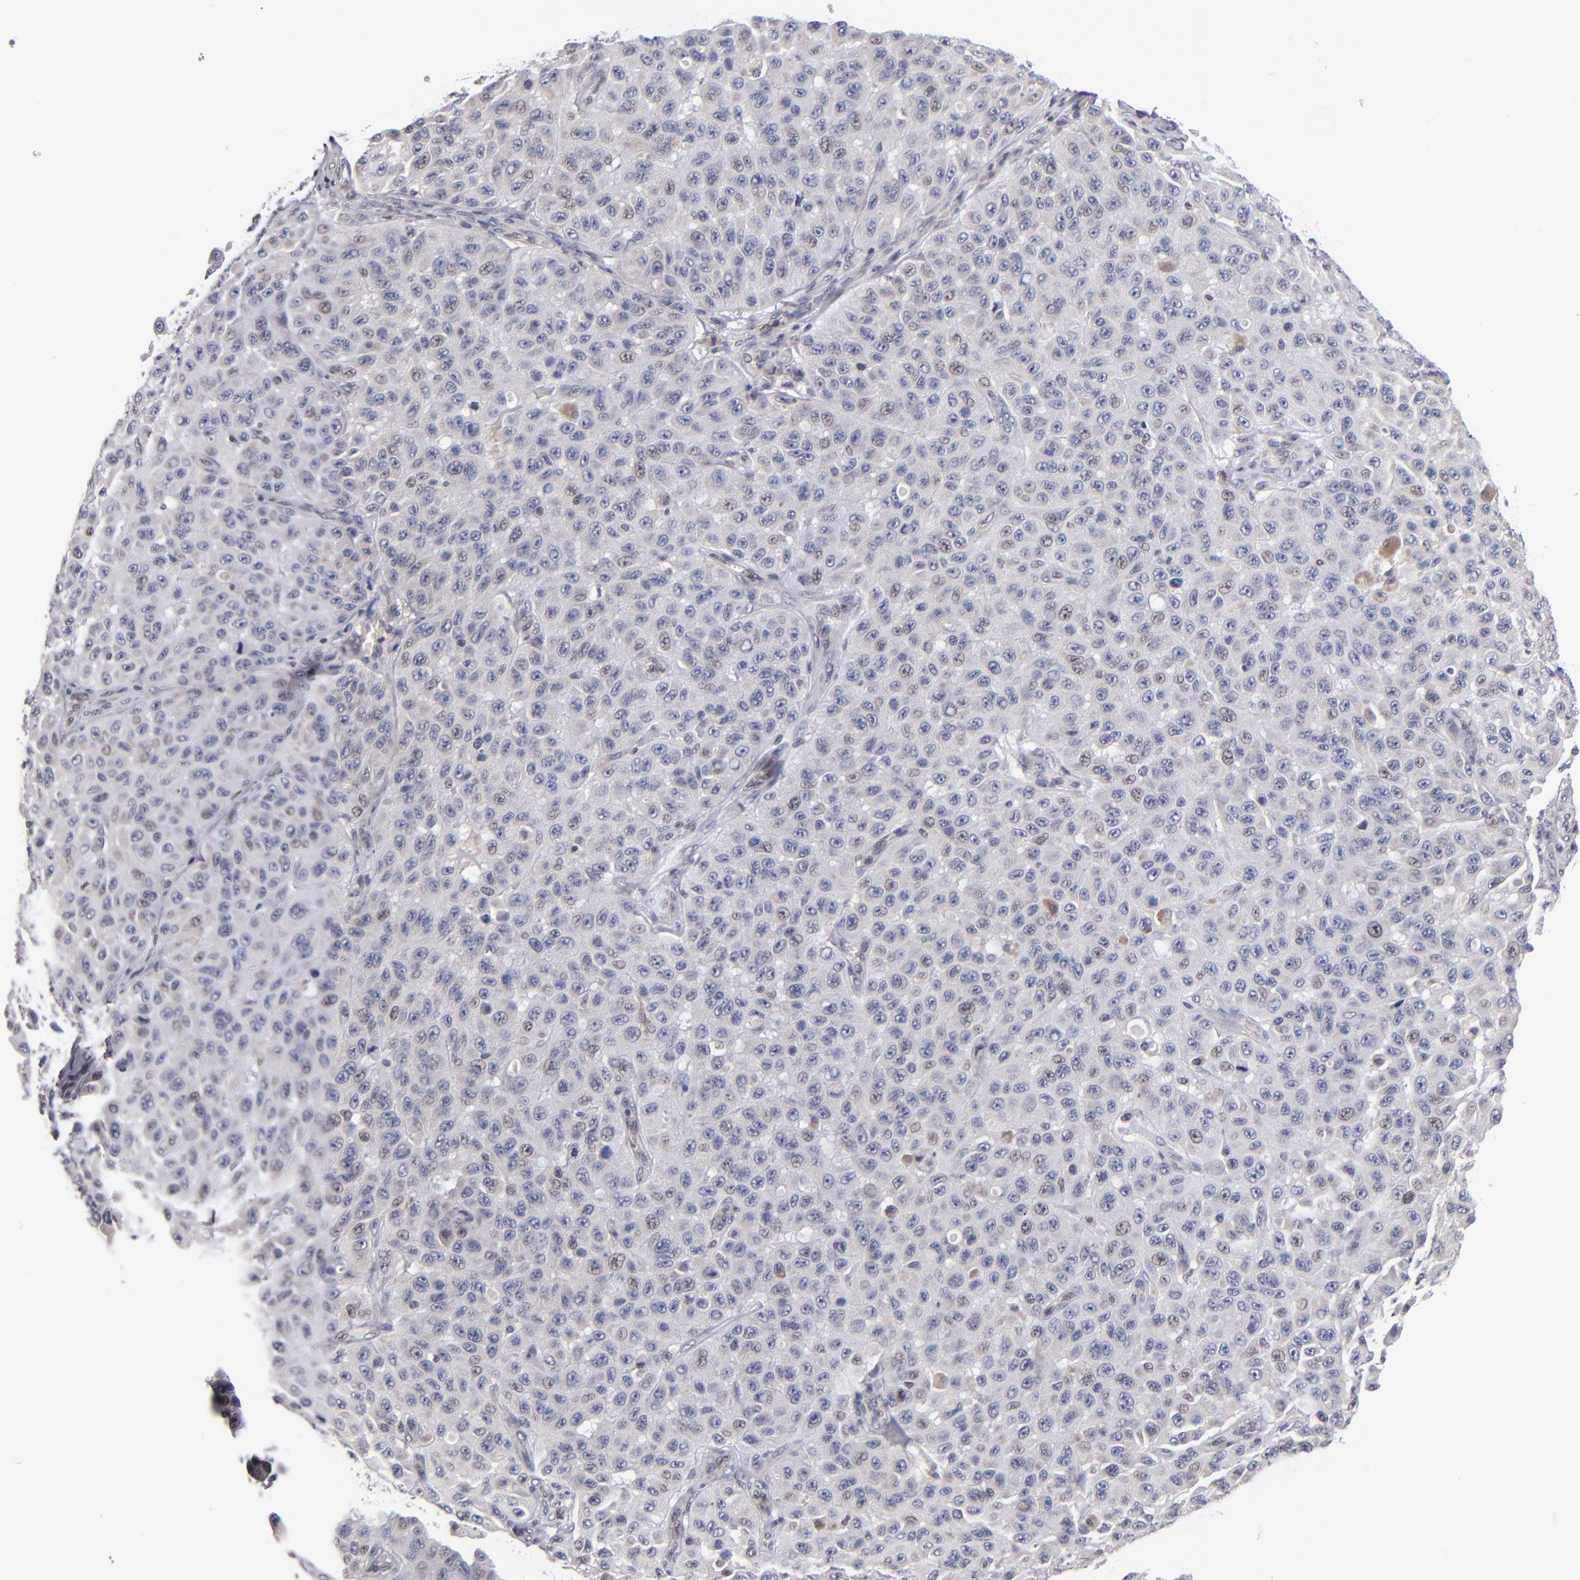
{"staining": {"intensity": "weak", "quantity": "<25%", "location": "nuclear"}, "tissue": "melanoma", "cell_type": "Tumor cells", "image_type": "cancer", "snomed": [{"axis": "morphology", "description": "Malignant melanoma, NOS"}, {"axis": "topography", "description": "Skin"}], "caption": "The micrograph reveals no staining of tumor cells in malignant melanoma. (DAB (3,3'-diaminobenzidine) immunohistochemistry, high magnification).", "gene": "ODF2", "patient": {"sex": "male", "age": 30}}